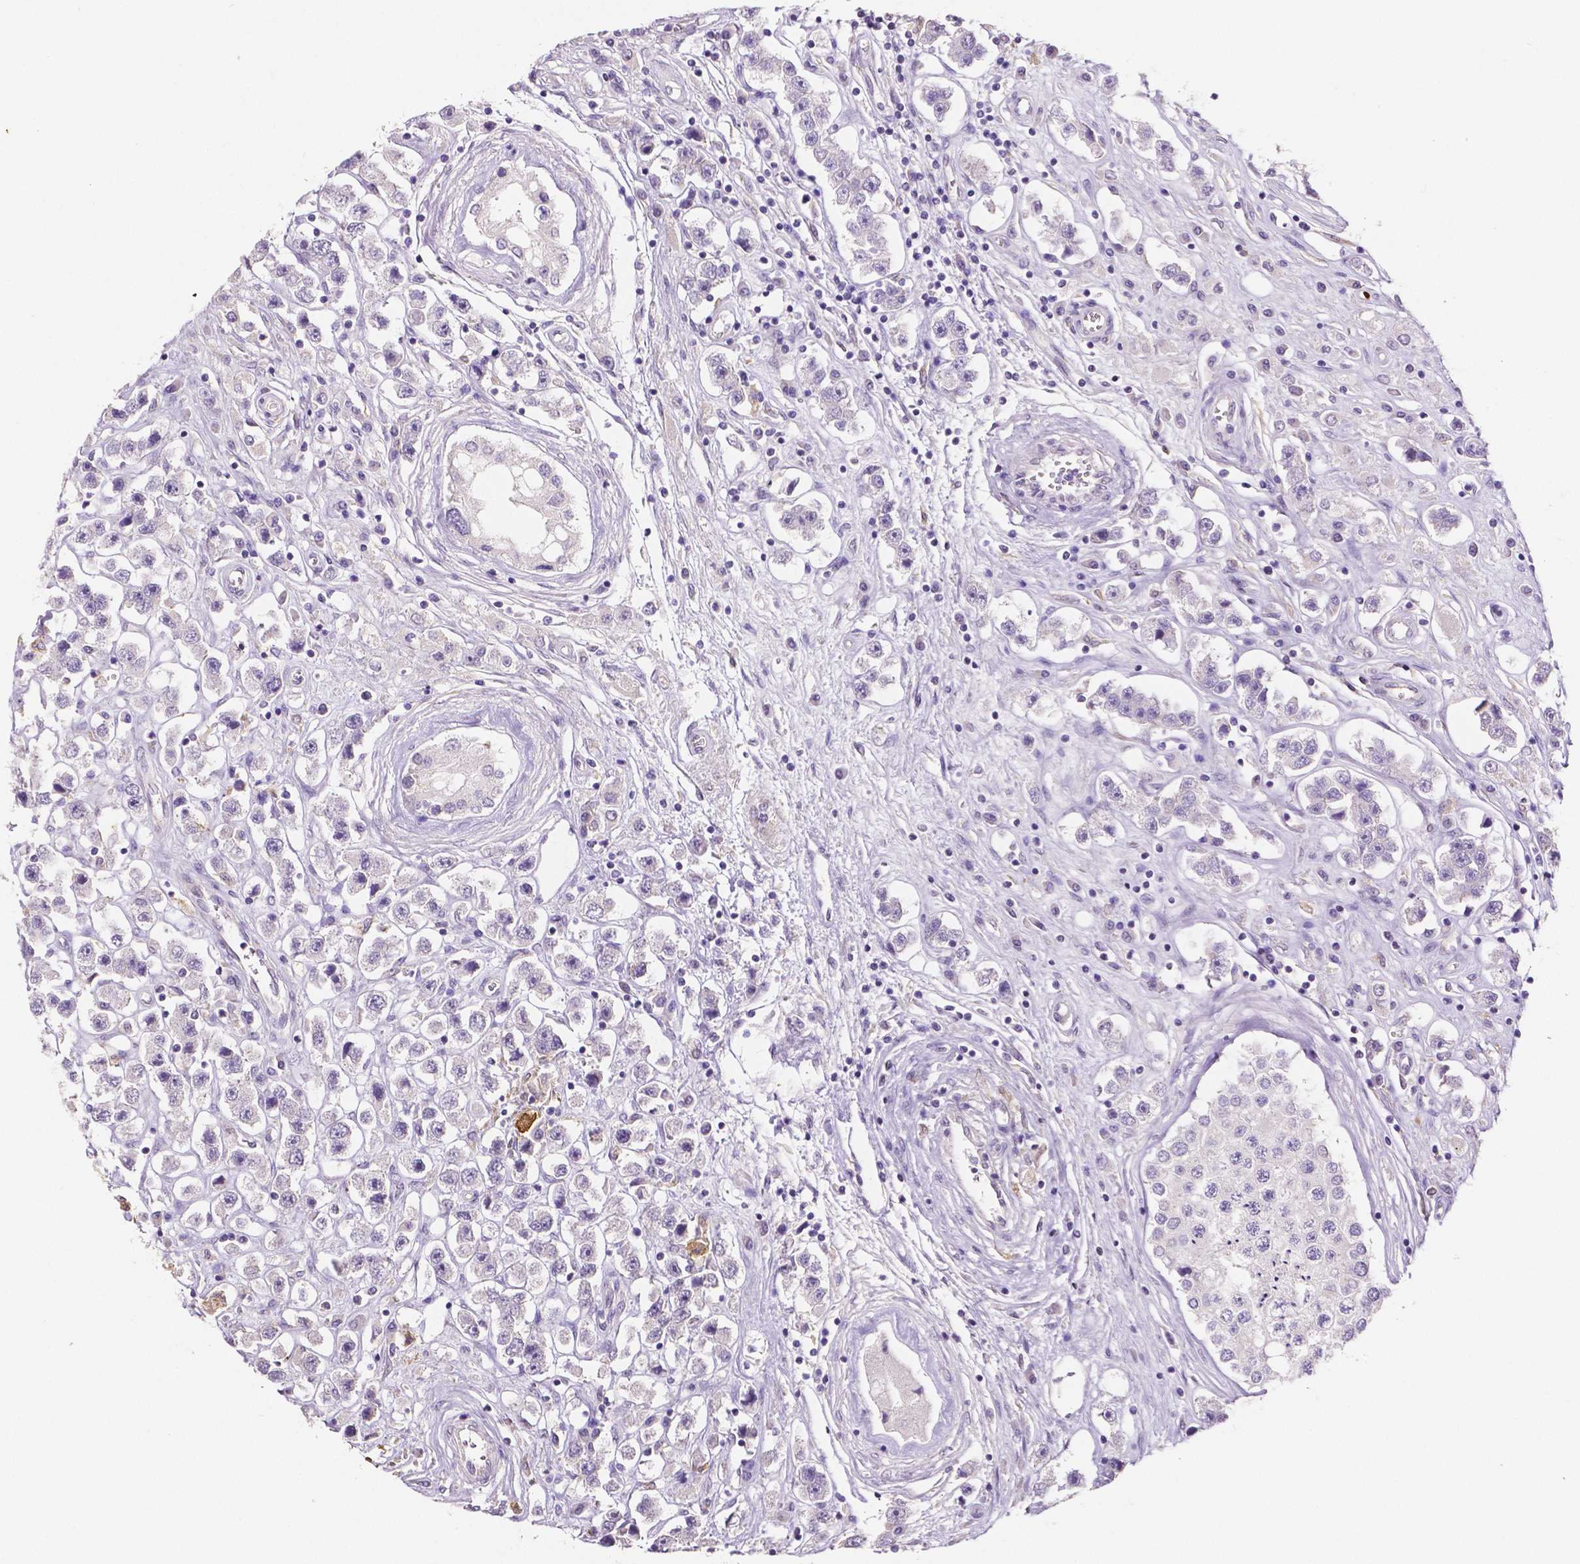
{"staining": {"intensity": "negative", "quantity": "none", "location": "none"}, "tissue": "testis cancer", "cell_type": "Tumor cells", "image_type": "cancer", "snomed": [{"axis": "morphology", "description": "Seminoma, NOS"}, {"axis": "topography", "description": "Testis"}], "caption": "Immunohistochemistry of seminoma (testis) exhibits no staining in tumor cells.", "gene": "MMP9", "patient": {"sex": "male", "age": 45}}